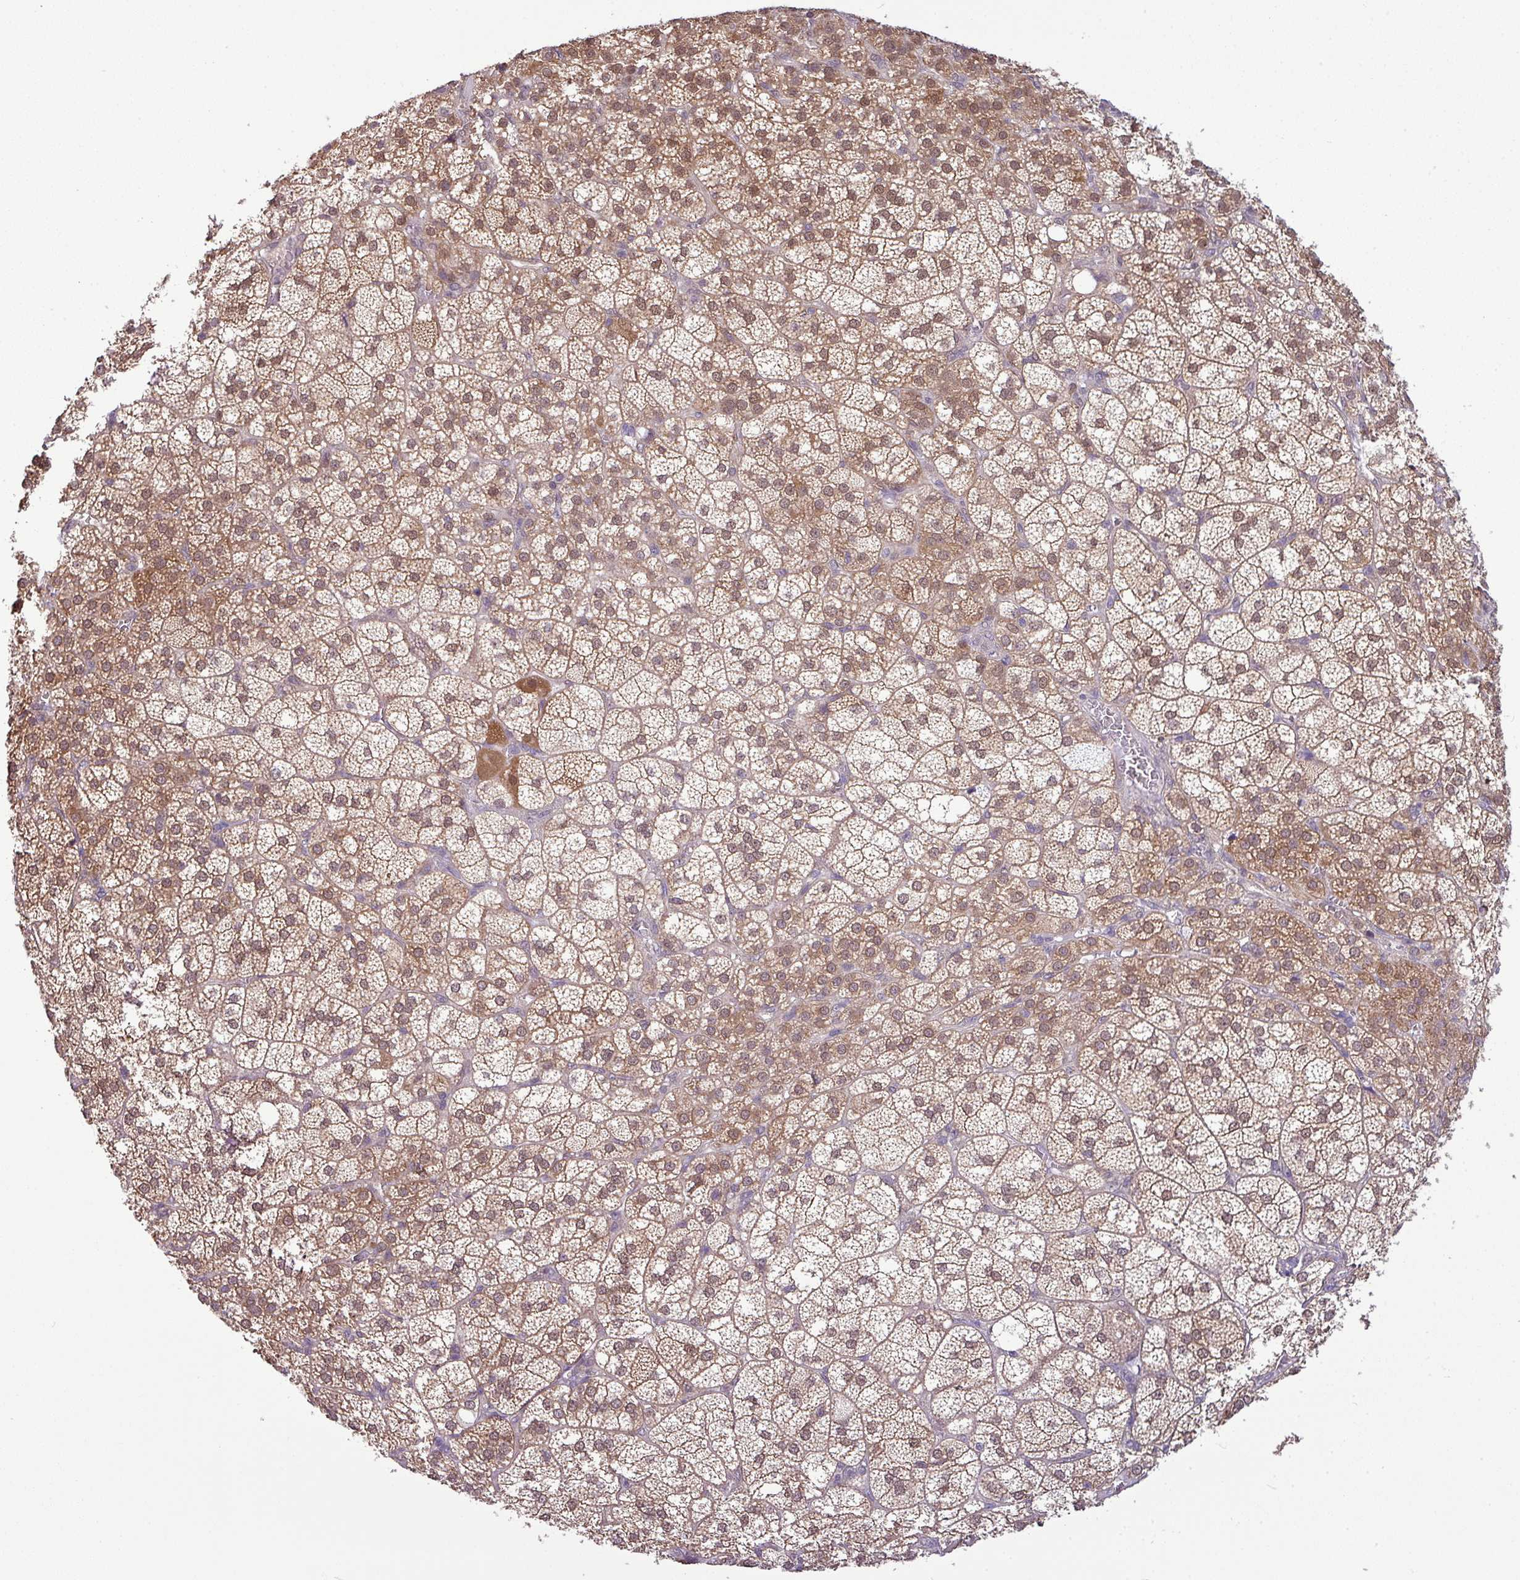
{"staining": {"intensity": "moderate", "quantity": ">75%", "location": "cytoplasmic/membranous,nuclear"}, "tissue": "adrenal gland", "cell_type": "Glandular cells", "image_type": "normal", "snomed": [{"axis": "morphology", "description": "Normal tissue, NOS"}, {"axis": "topography", "description": "Adrenal gland"}], "caption": "Immunohistochemical staining of benign adrenal gland exhibits moderate cytoplasmic/membranous,nuclear protein staining in about >75% of glandular cells. Nuclei are stained in blue.", "gene": "ZNF217", "patient": {"sex": "female", "age": 60}}